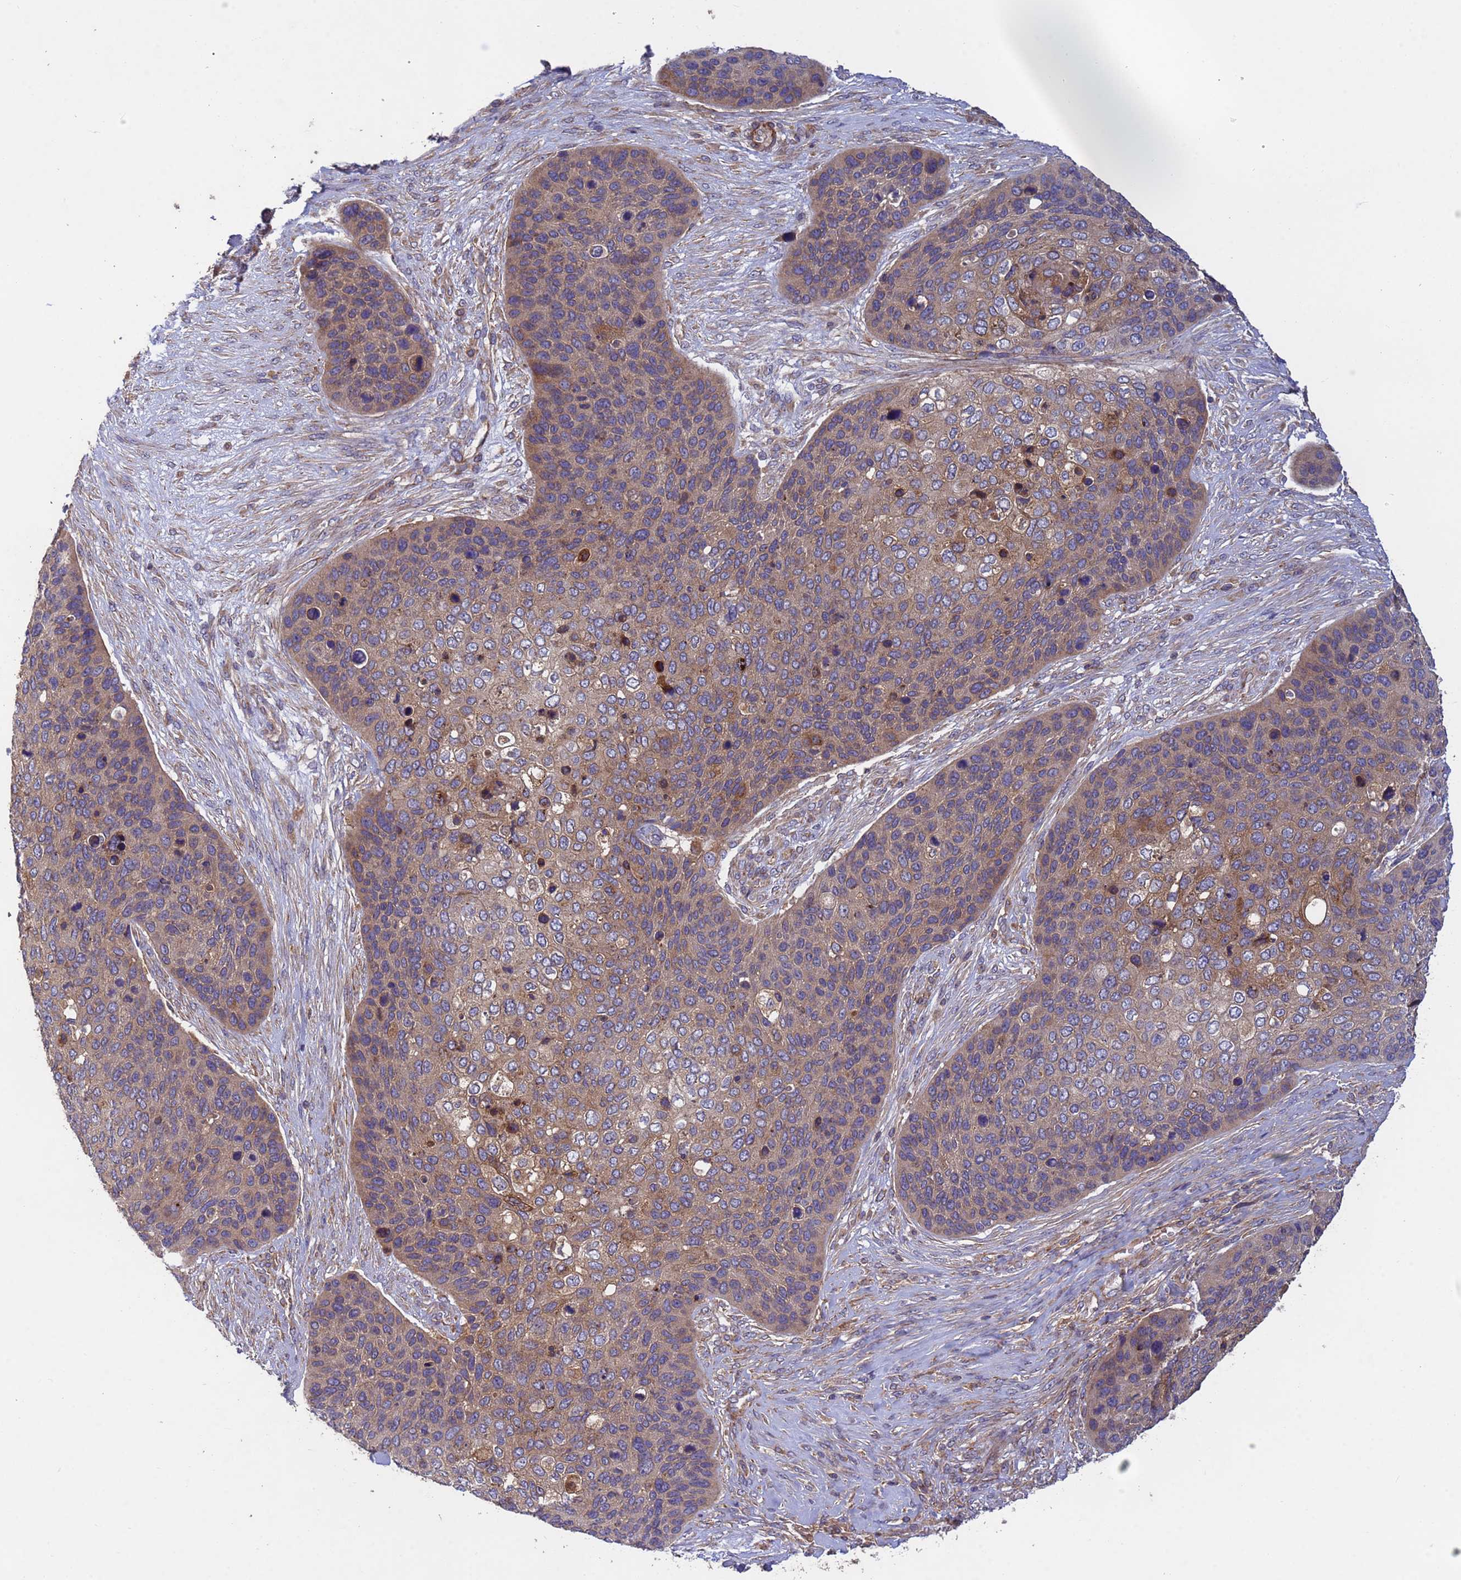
{"staining": {"intensity": "moderate", "quantity": "<25%", "location": "cytoplasmic/membranous"}, "tissue": "skin cancer", "cell_type": "Tumor cells", "image_type": "cancer", "snomed": [{"axis": "morphology", "description": "Basal cell carcinoma"}, {"axis": "topography", "description": "Skin"}], "caption": "An image showing moderate cytoplasmic/membranous positivity in about <25% of tumor cells in skin basal cell carcinoma, as visualized by brown immunohistochemical staining.", "gene": "RAB10", "patient": {"sex": "female", "age": 74}}